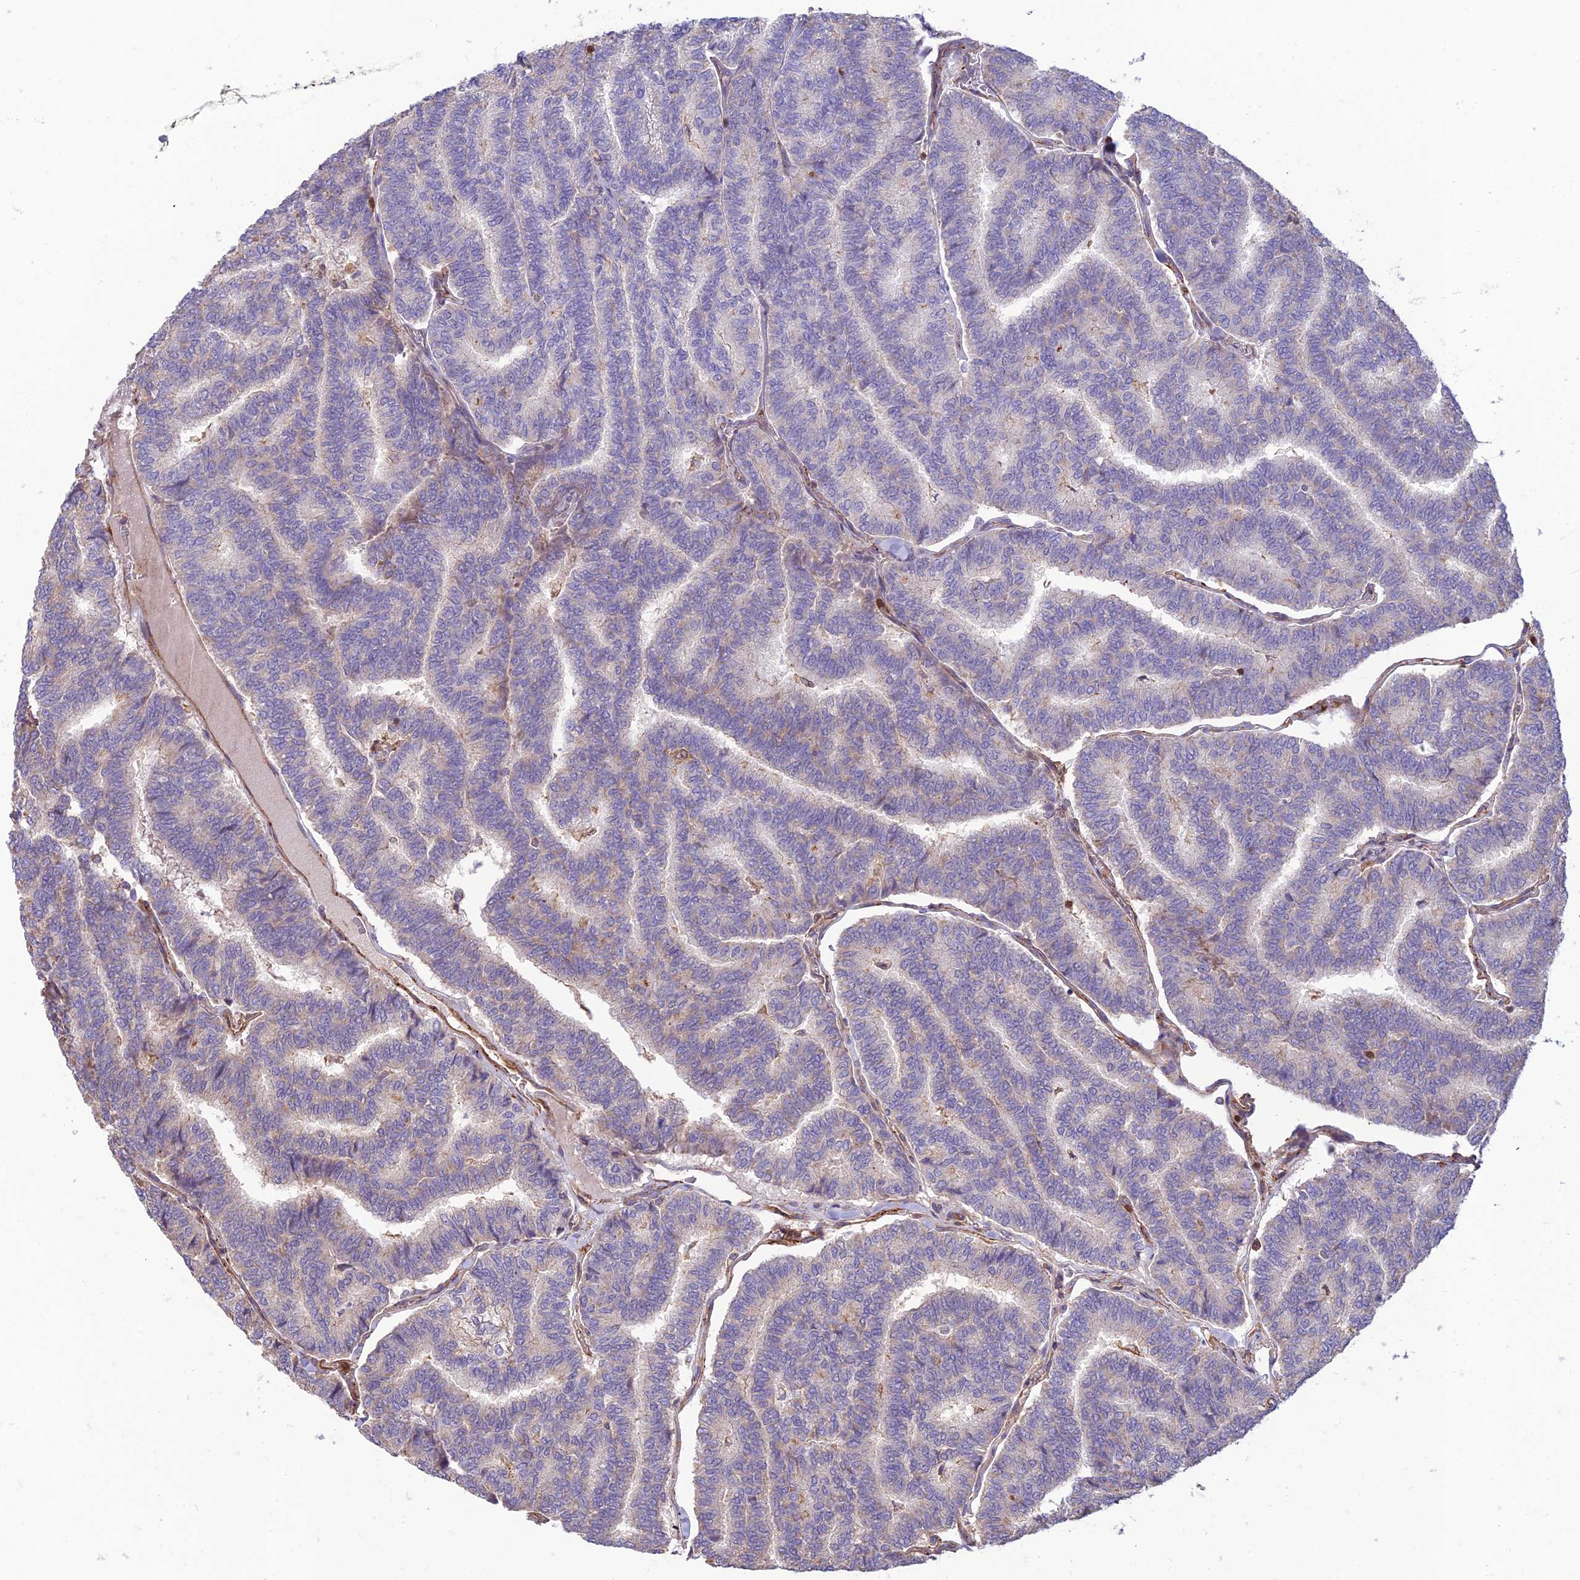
{"staining": {"intensity": "weak", "quantity": "<25%", "location": "cytoplasmic/membranous"}, "tissue": "thyroid cancer", "cell_type": "Tumor cells", "image_type": "cancer", "snomed": [{"axis": "morphology", "description": "Papillary adenocarcinoma, NOS"}, {"axis": "topography", "description": "Thyroid gland"}], "caption": "DAB (3,3'-diaminobenzidine) immunohistochemical staining of human thyroid papillary adenocarcinoma demonstrates no significant staining in tumor cells.", "gene": "HPSE2", "patient": {"sex": "female", "age": 35}}